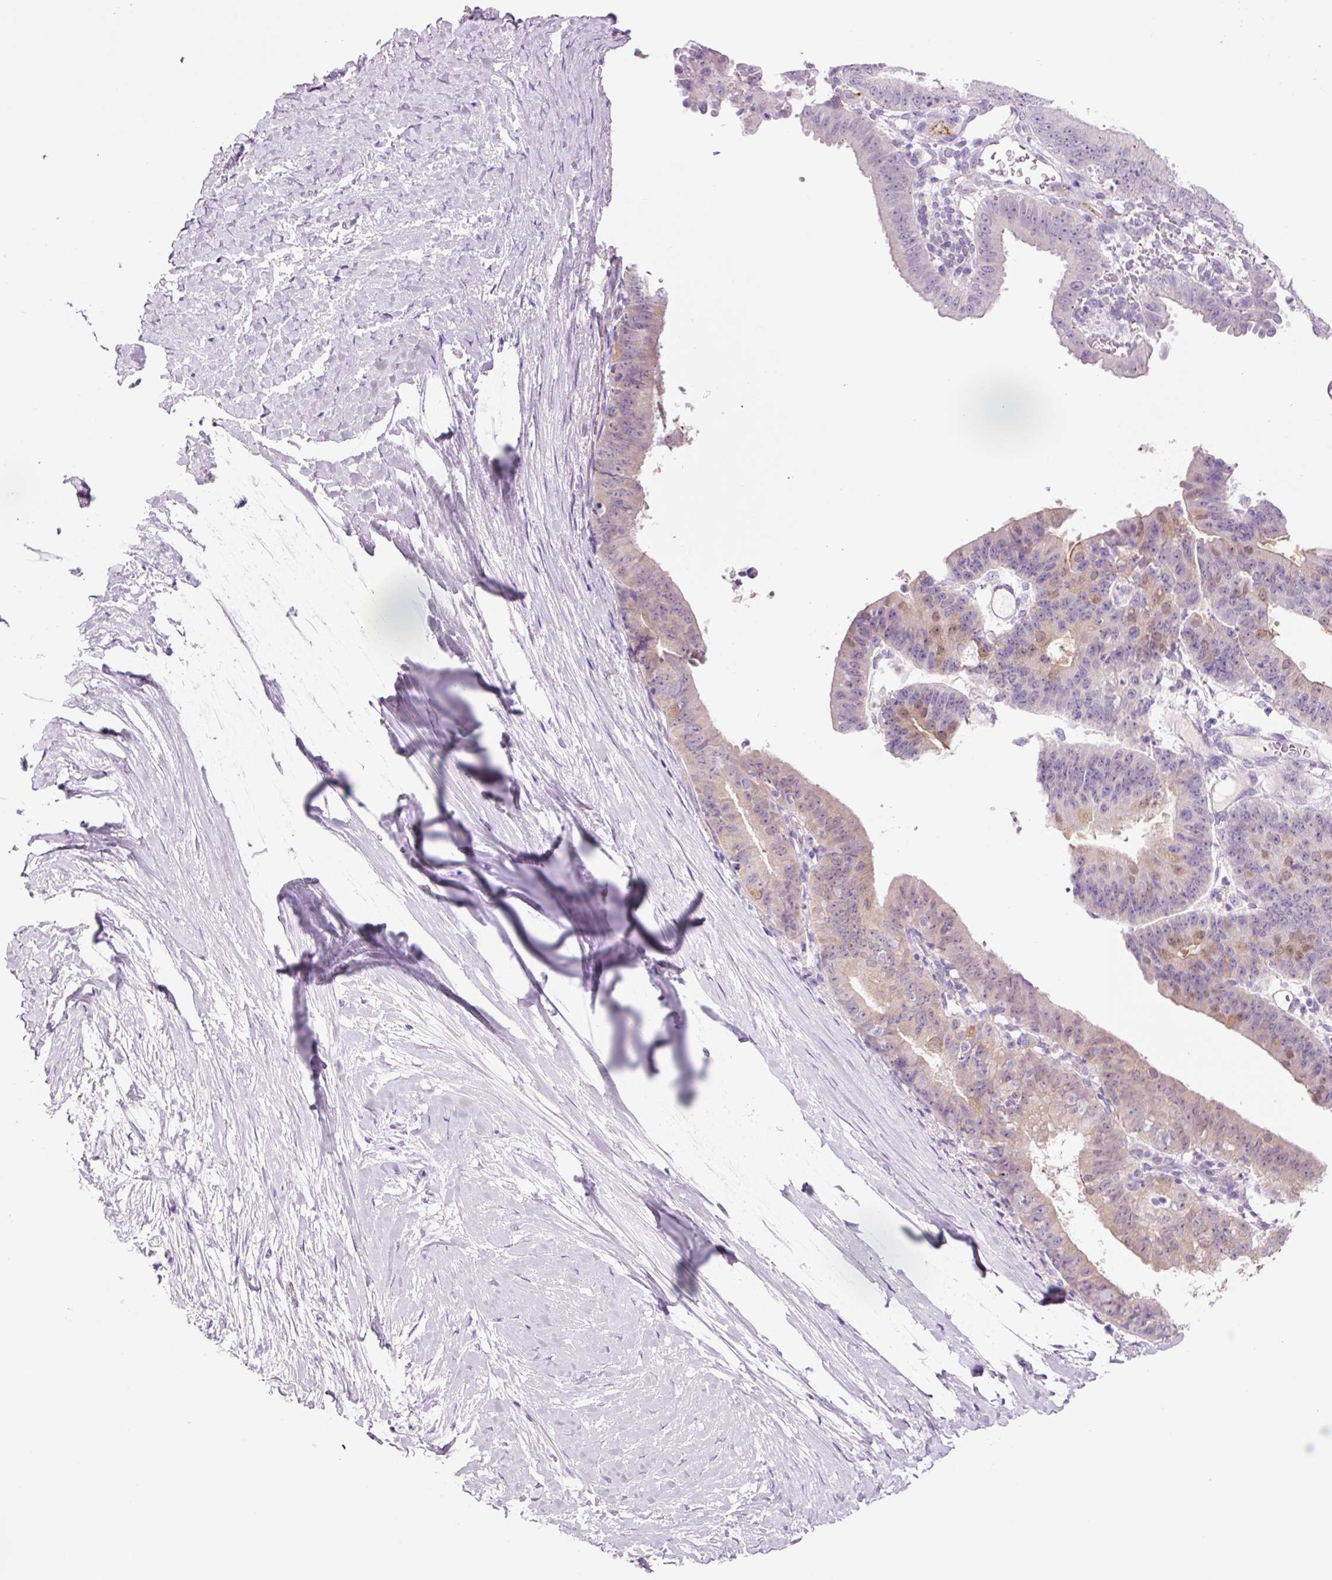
{"staining": {"intensity": "weak", "quantity": "25%-75%", "location": "cytoplasmic/membranous"}, "tissue": "ovarian cancer", "cell_type": "Tumor cells", "image_type": "cancer", "snomed": [{"axis": "morphology", "description": "Carcinoma, endometroid"}, {"axis": "topography", "description": "Ovary"}], "caption": "Human ovarian endometroid carcinoma stained for a protein (brown) shows weak cytoplasmic/membranous positive expression in about 25%-75% of tumor cells.", "gene": "HSPA4L", "patient": {"sex": "female", "age": 42}}